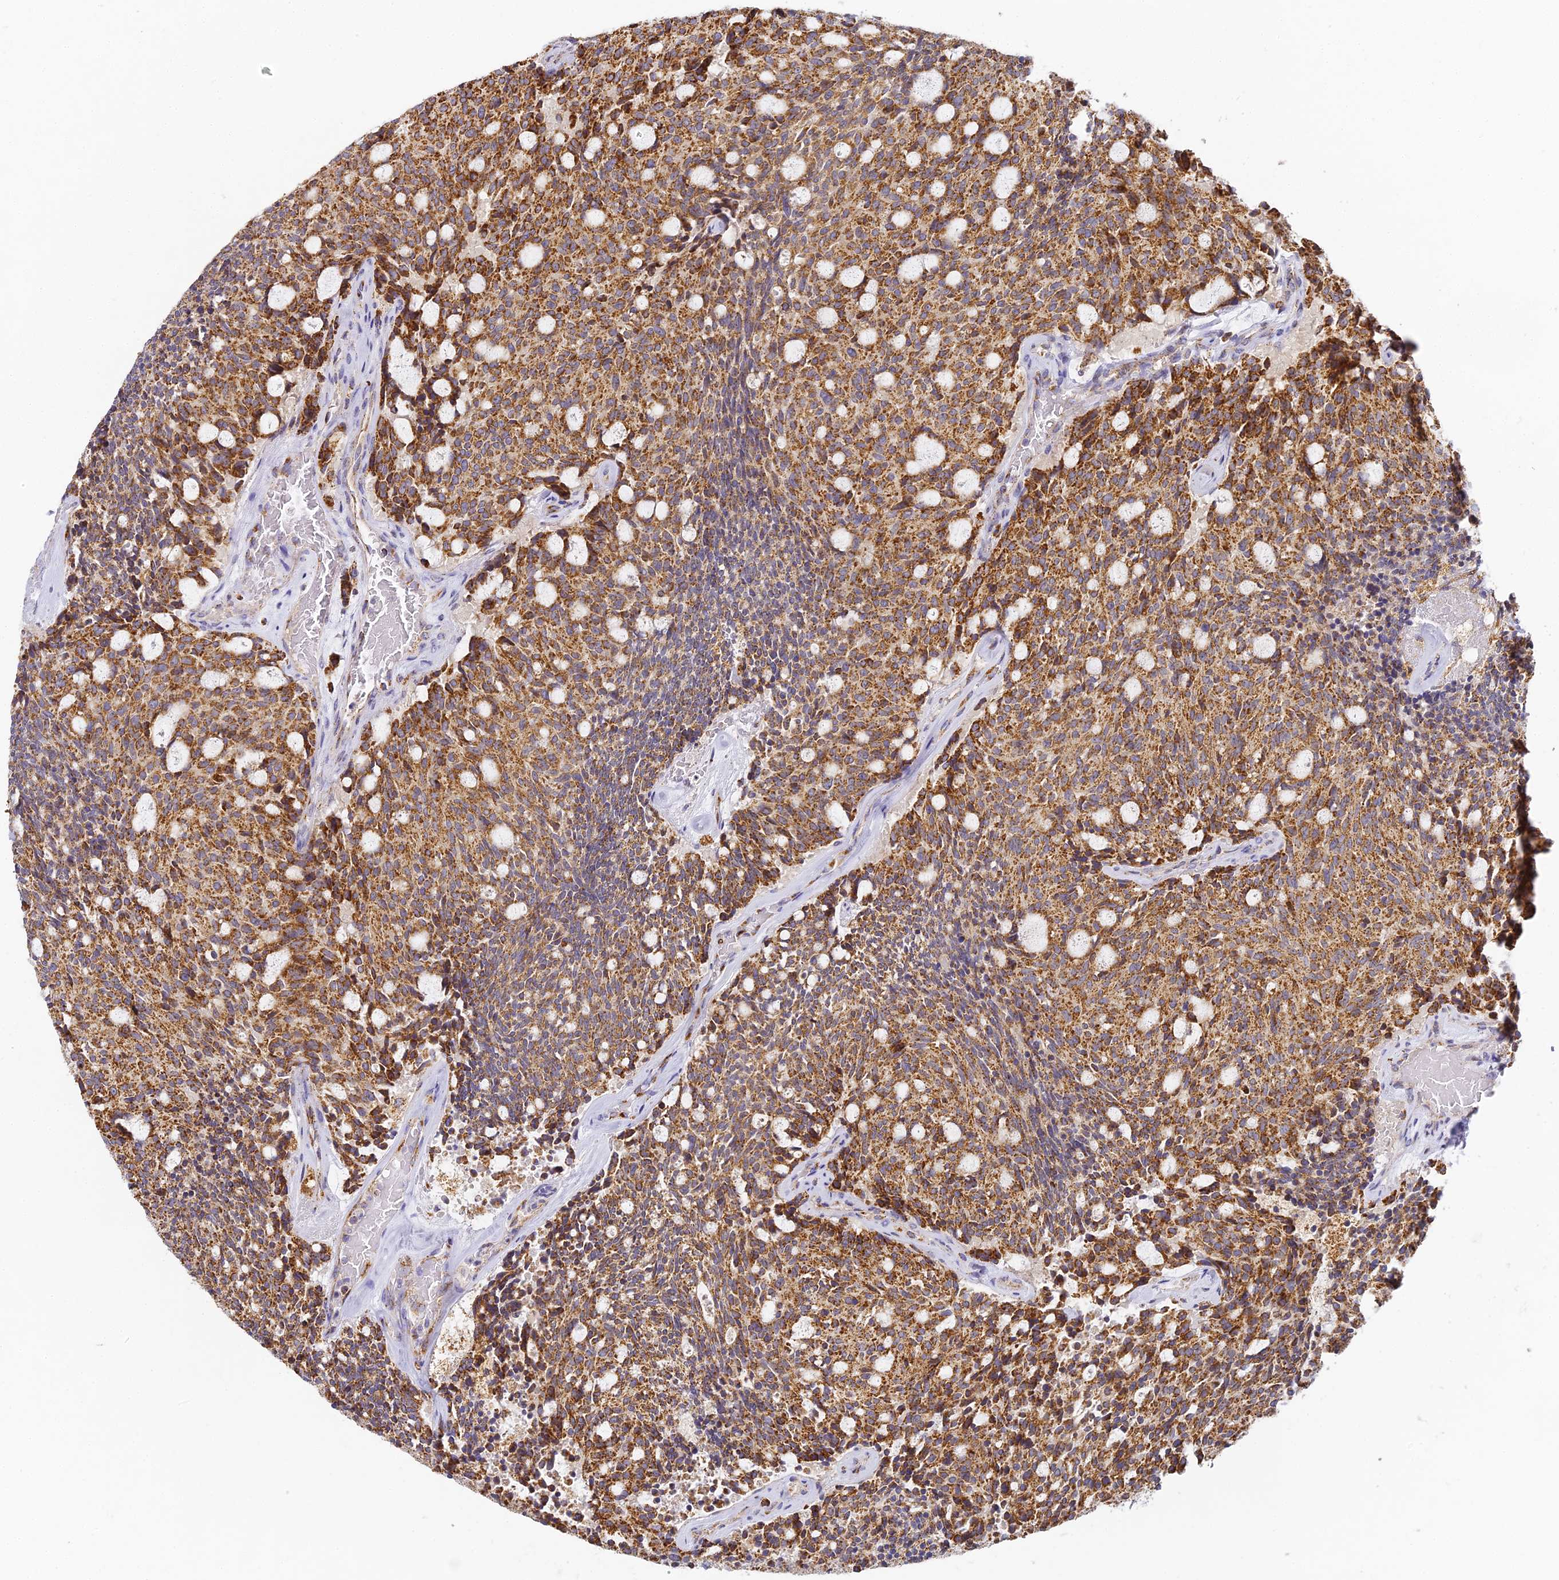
{"staining": {"intensity": "strong", "quantity": ">75%", "location": "cytoplasmic/membranous"}, "tissue": "carcinoid", "cell_type": "Tumor cells", "image_type": "cancer", "snomed": [{"axis": "morphology", "description": "Carcinoid, malignant, NOS"}, {"axis": "topography", "description": "Pancreas"}], "caption": "Approximately >75% of tumor cells in carcinoid show strong cytoplasmic/membranous protein staining as visualized by brown immunohistochemical staining.", "gene": "DONSON", "patient": {"sex": "female", "age": 54}}